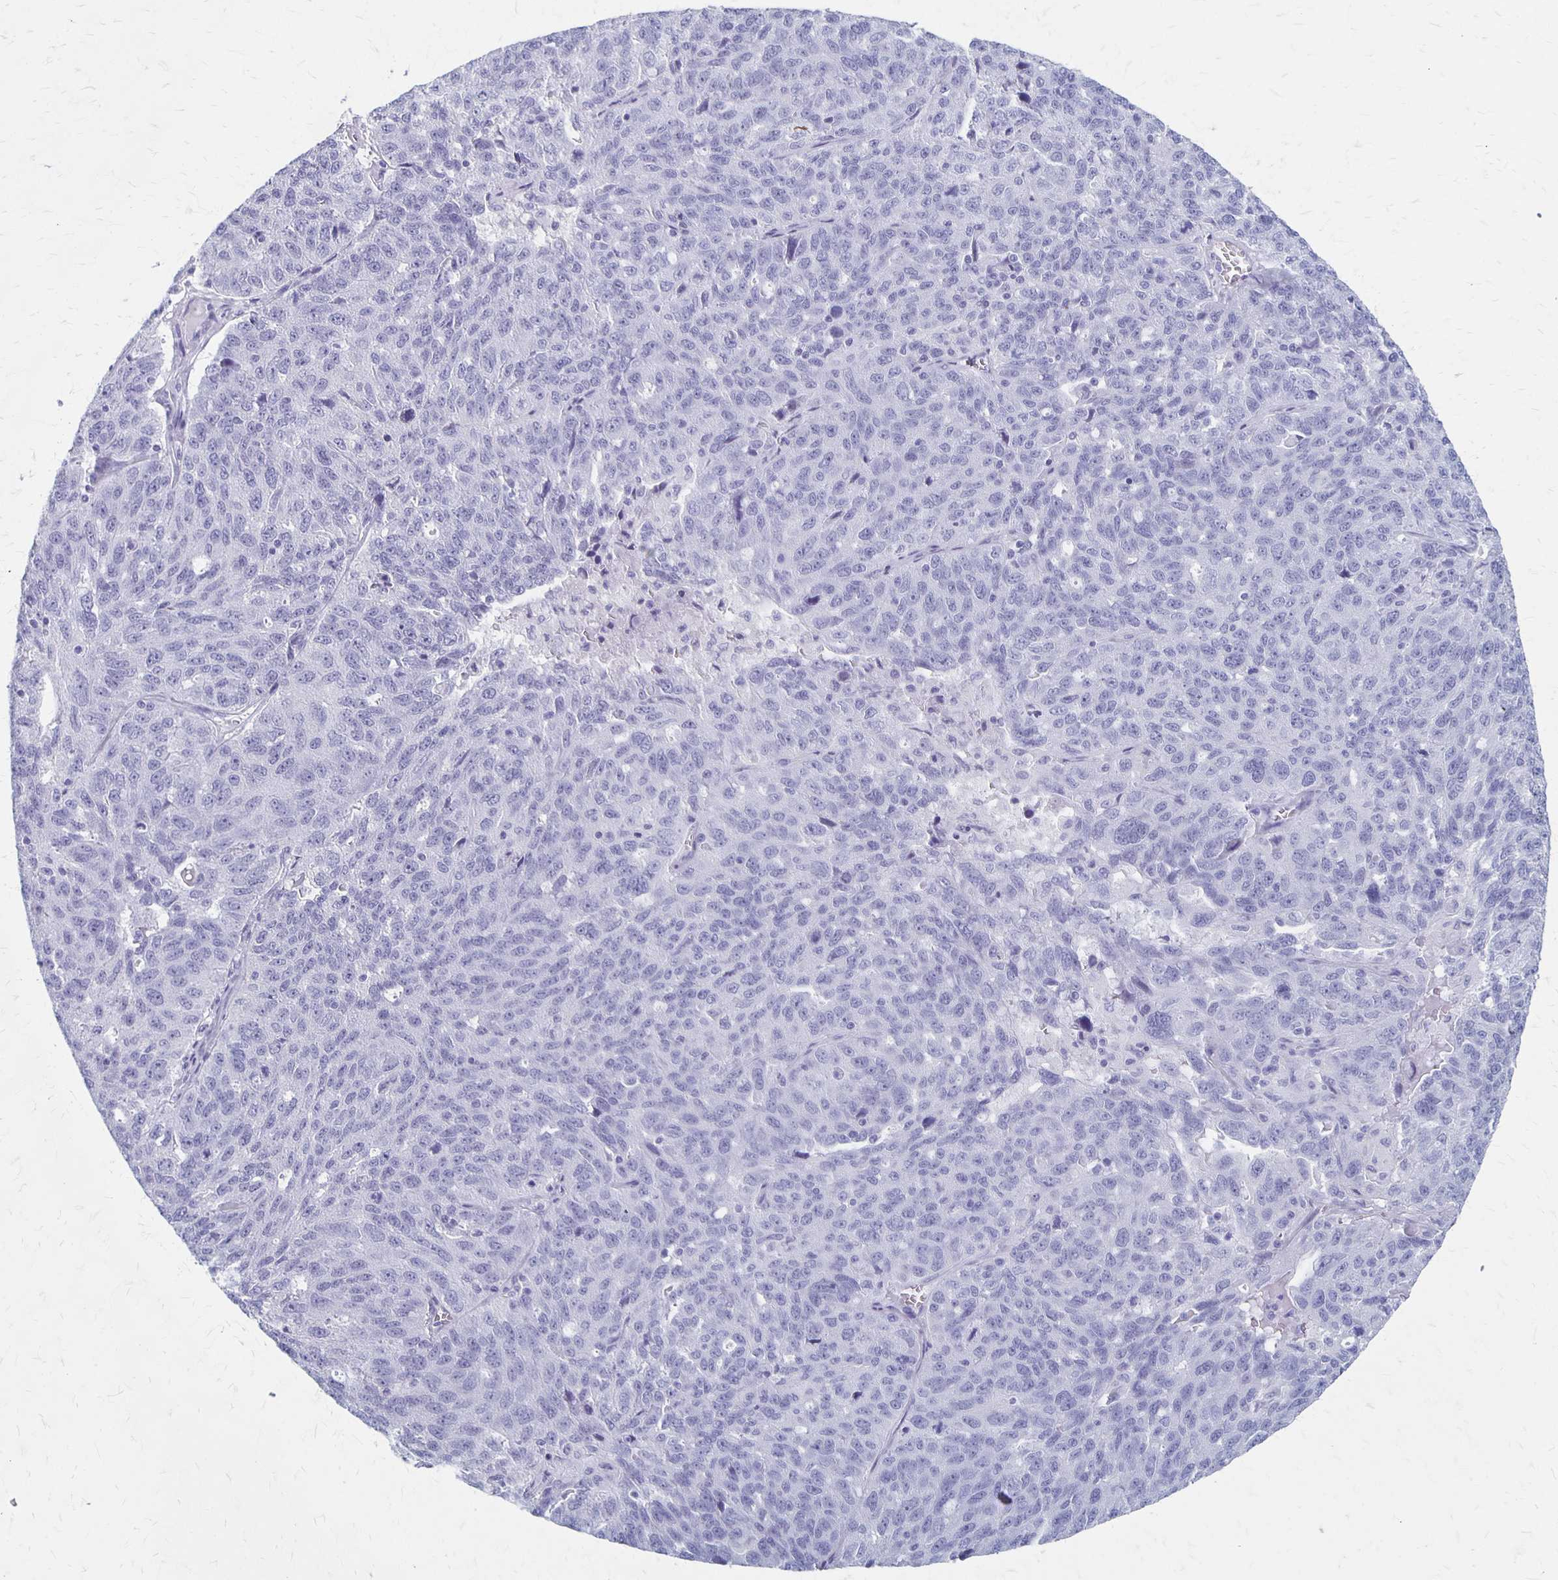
{"staining": {"intensity": "negative", "quantity": "none", "location": "none"}, "tissue": "ovarian cancer", "cell_type": "Tumor cells", "image_type": "cancer", "snomed": [{"axis": "morphology", "description": "Cystadenocarcinoma, serous, NOS"}, {"axis": "topography", "description": "Ovary"}], "caption": "The immunohistochemistry histopathology image has no significant expression in tumor cells of ovarian cancer tissue.", "gene": "MAGEC2", "patient": {"sex": "female", "age": 71}}